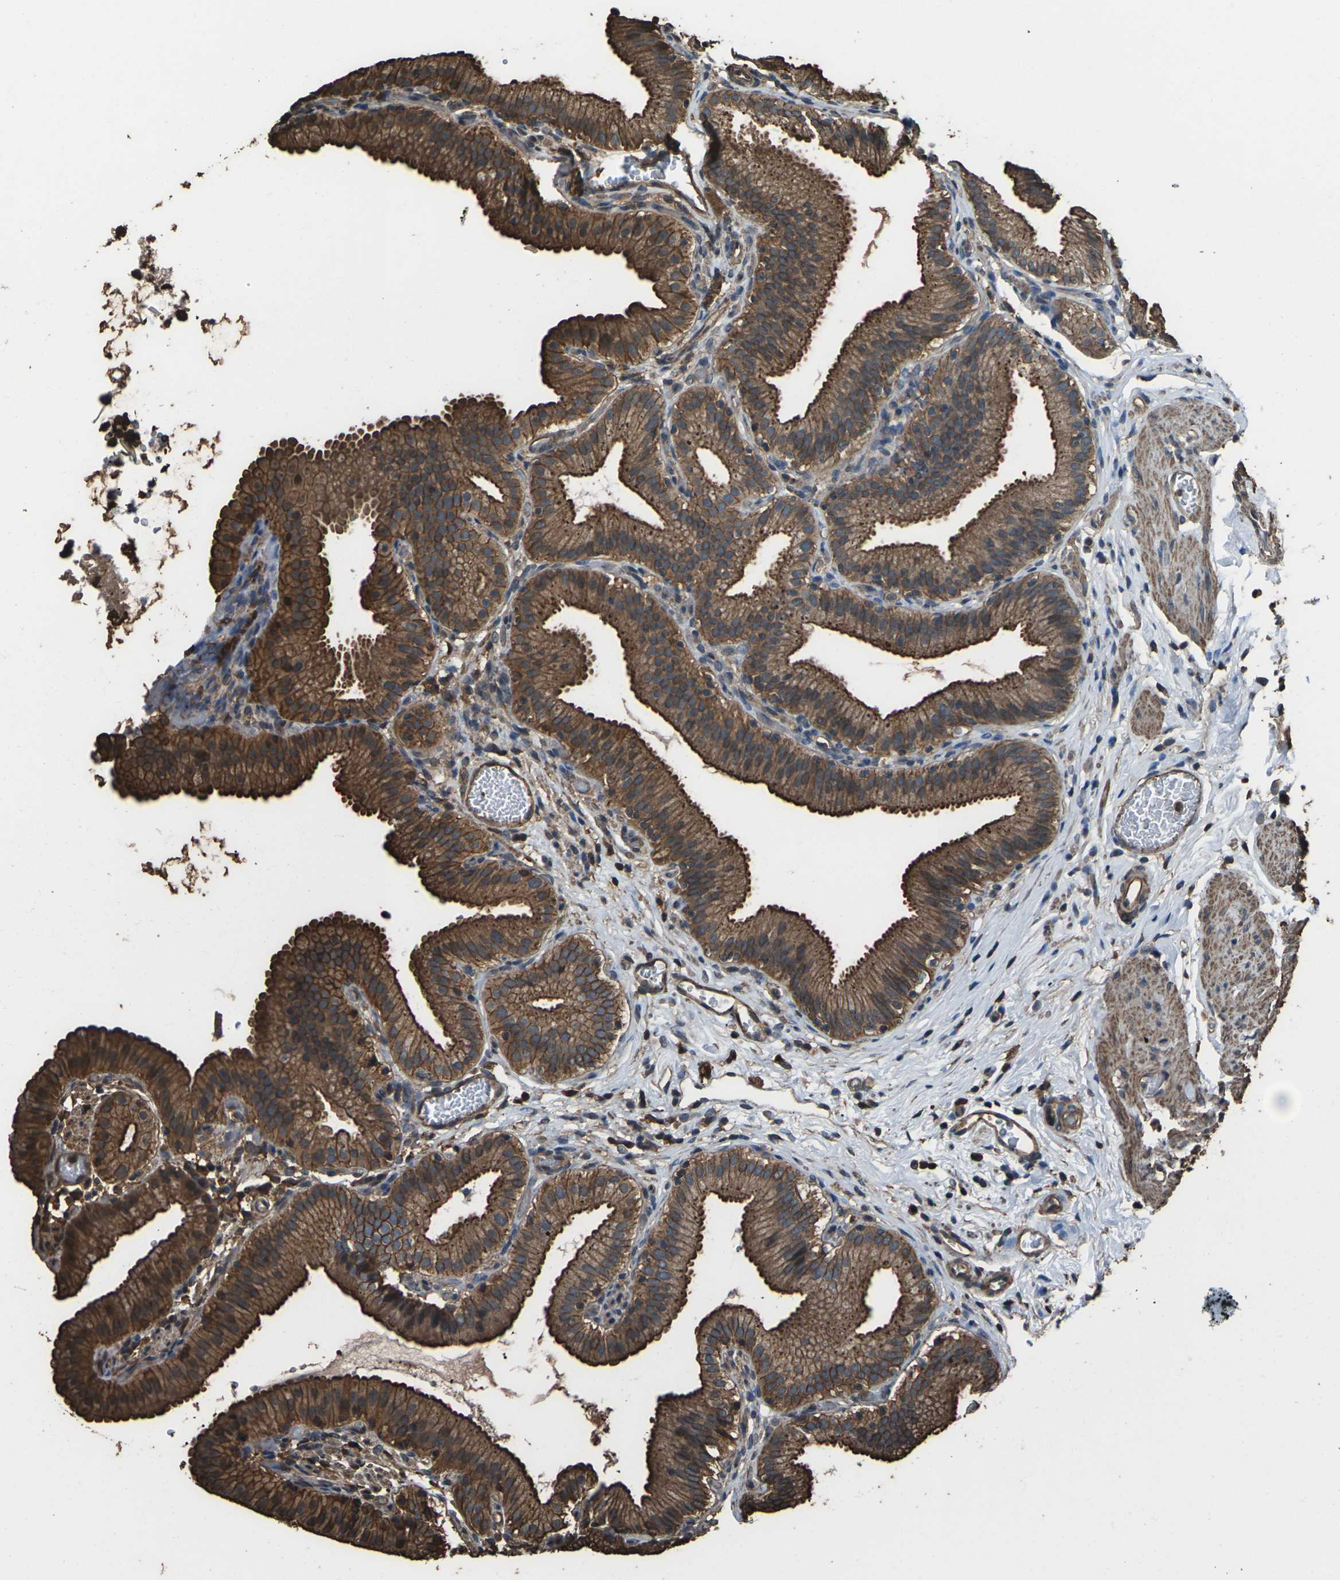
{"staining": {"intensity": "strong", "quantity": ">75%", "location": "cytoplasmic/membranous"}, "tissue": "gallbladder", "cell_type": "Glandular cells", "image_type": "normal", "snomed": [{"axis": "morphology", "description": "Normal tissue, NOS"}, {"axis": "topography", "description": "Gallbladder"}], "caption": "Protein analysis of benign gallbladder shows strong cytoplasmic/membranous expression in about >75% of glandular cells. The protein is stained brown, and the nuclei are stained in blue (DAB (3,3'-diaminobenzidine) IHC with brightfield microscopy, high magnification).", "gene": "DHPS", "patient": {"sex": "male", "age": 54}}